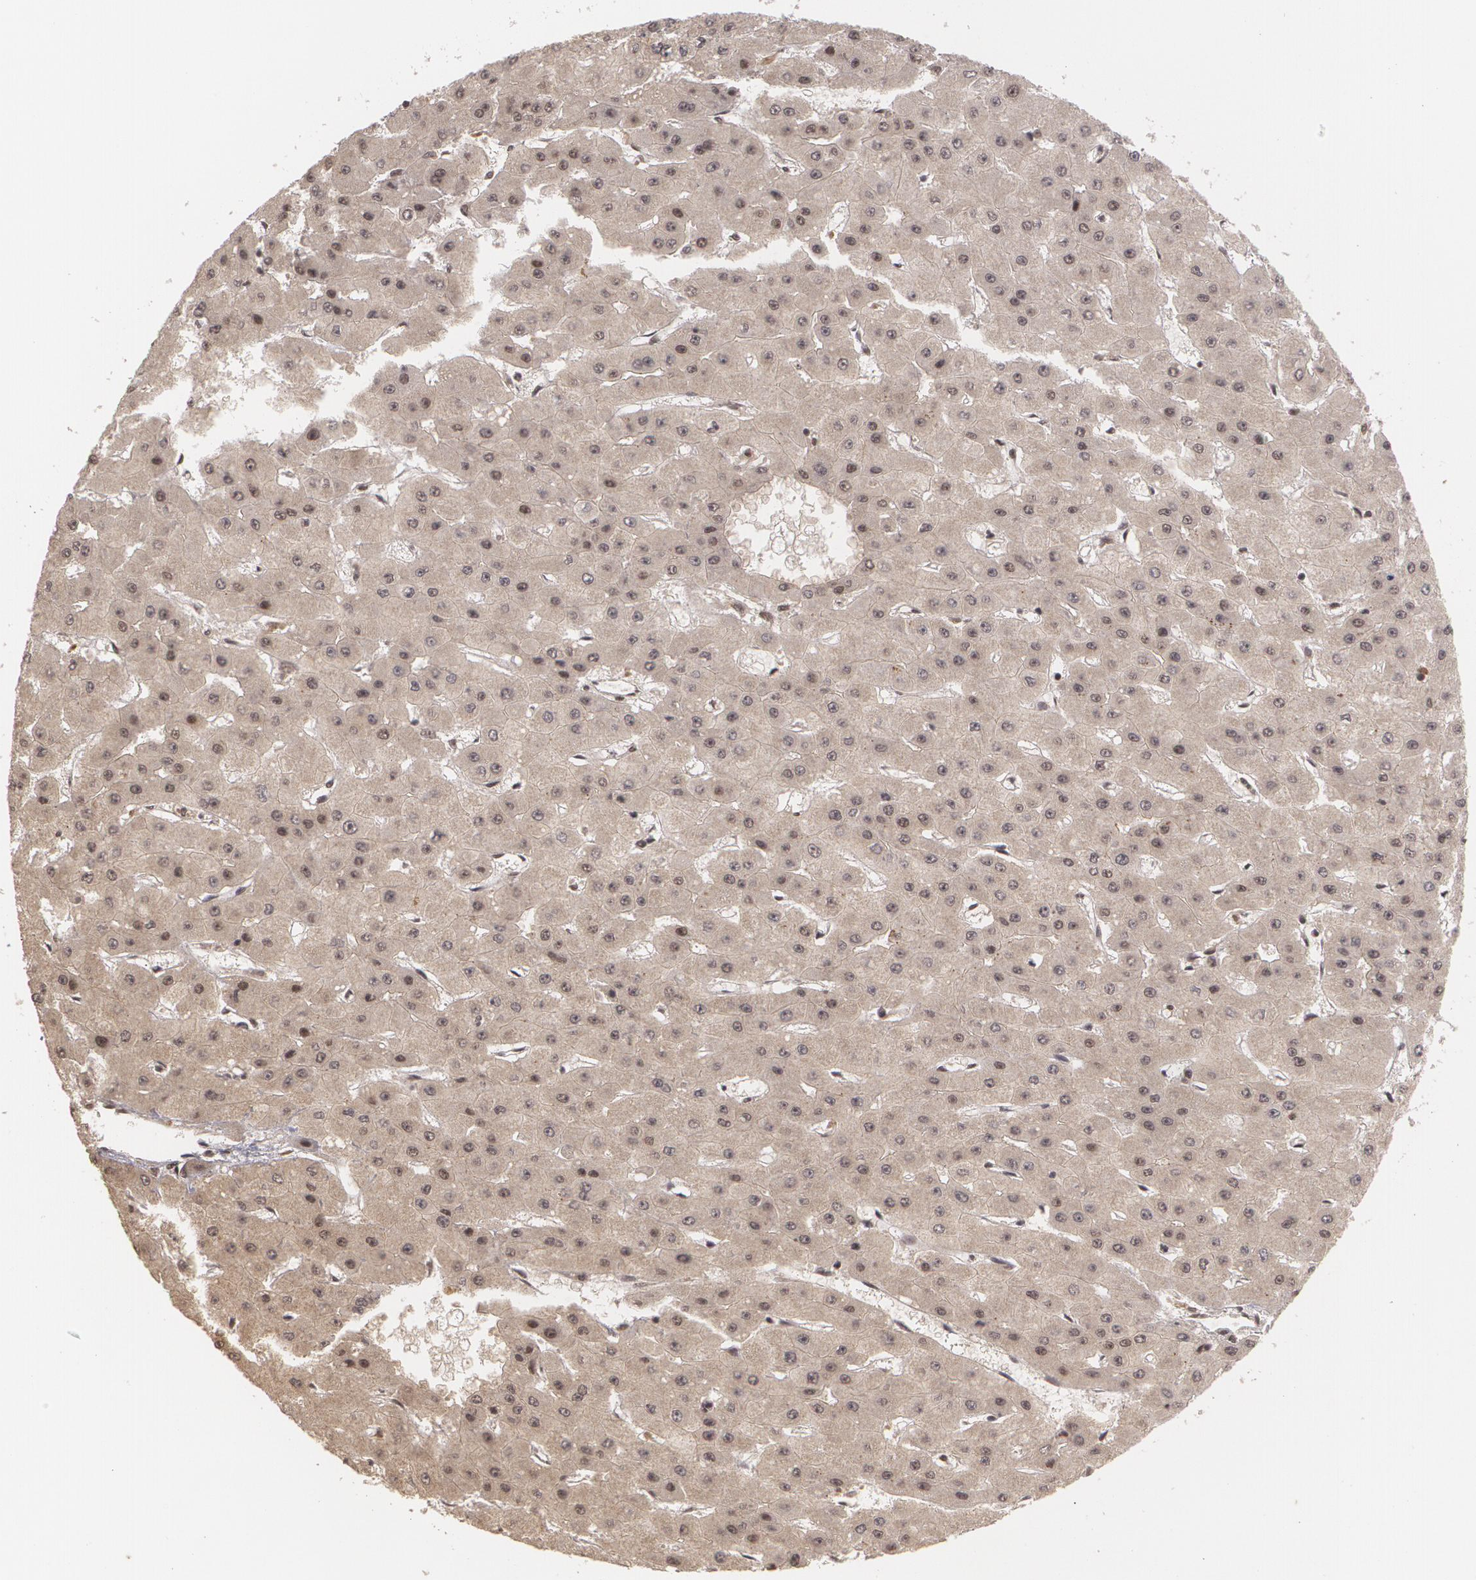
{"staining": {"intensity": "weak", "quantity": ">75%", "location": "cytoplasmic/membranous,nuclear"}, "tissue": "liver cancer", "cell_type": "Tumor cells", "image_type": "cancer", "snomed": [{"axis": "morphology", "description": "Carcinoma, Hepatocellular, NOS"}, {"axis": "topography", "description": "Liver"}], "caption": "DAB (3,3'-diaminobenzidine) immunohistochemical staining of hepatocellular carcinoma (liver) displays weak cytoplasmic/membranous and nuclear protein expression in about >75% of tumor cells.", "gene": "RXRB", "patient": {"sex": "female", "age": 52}}